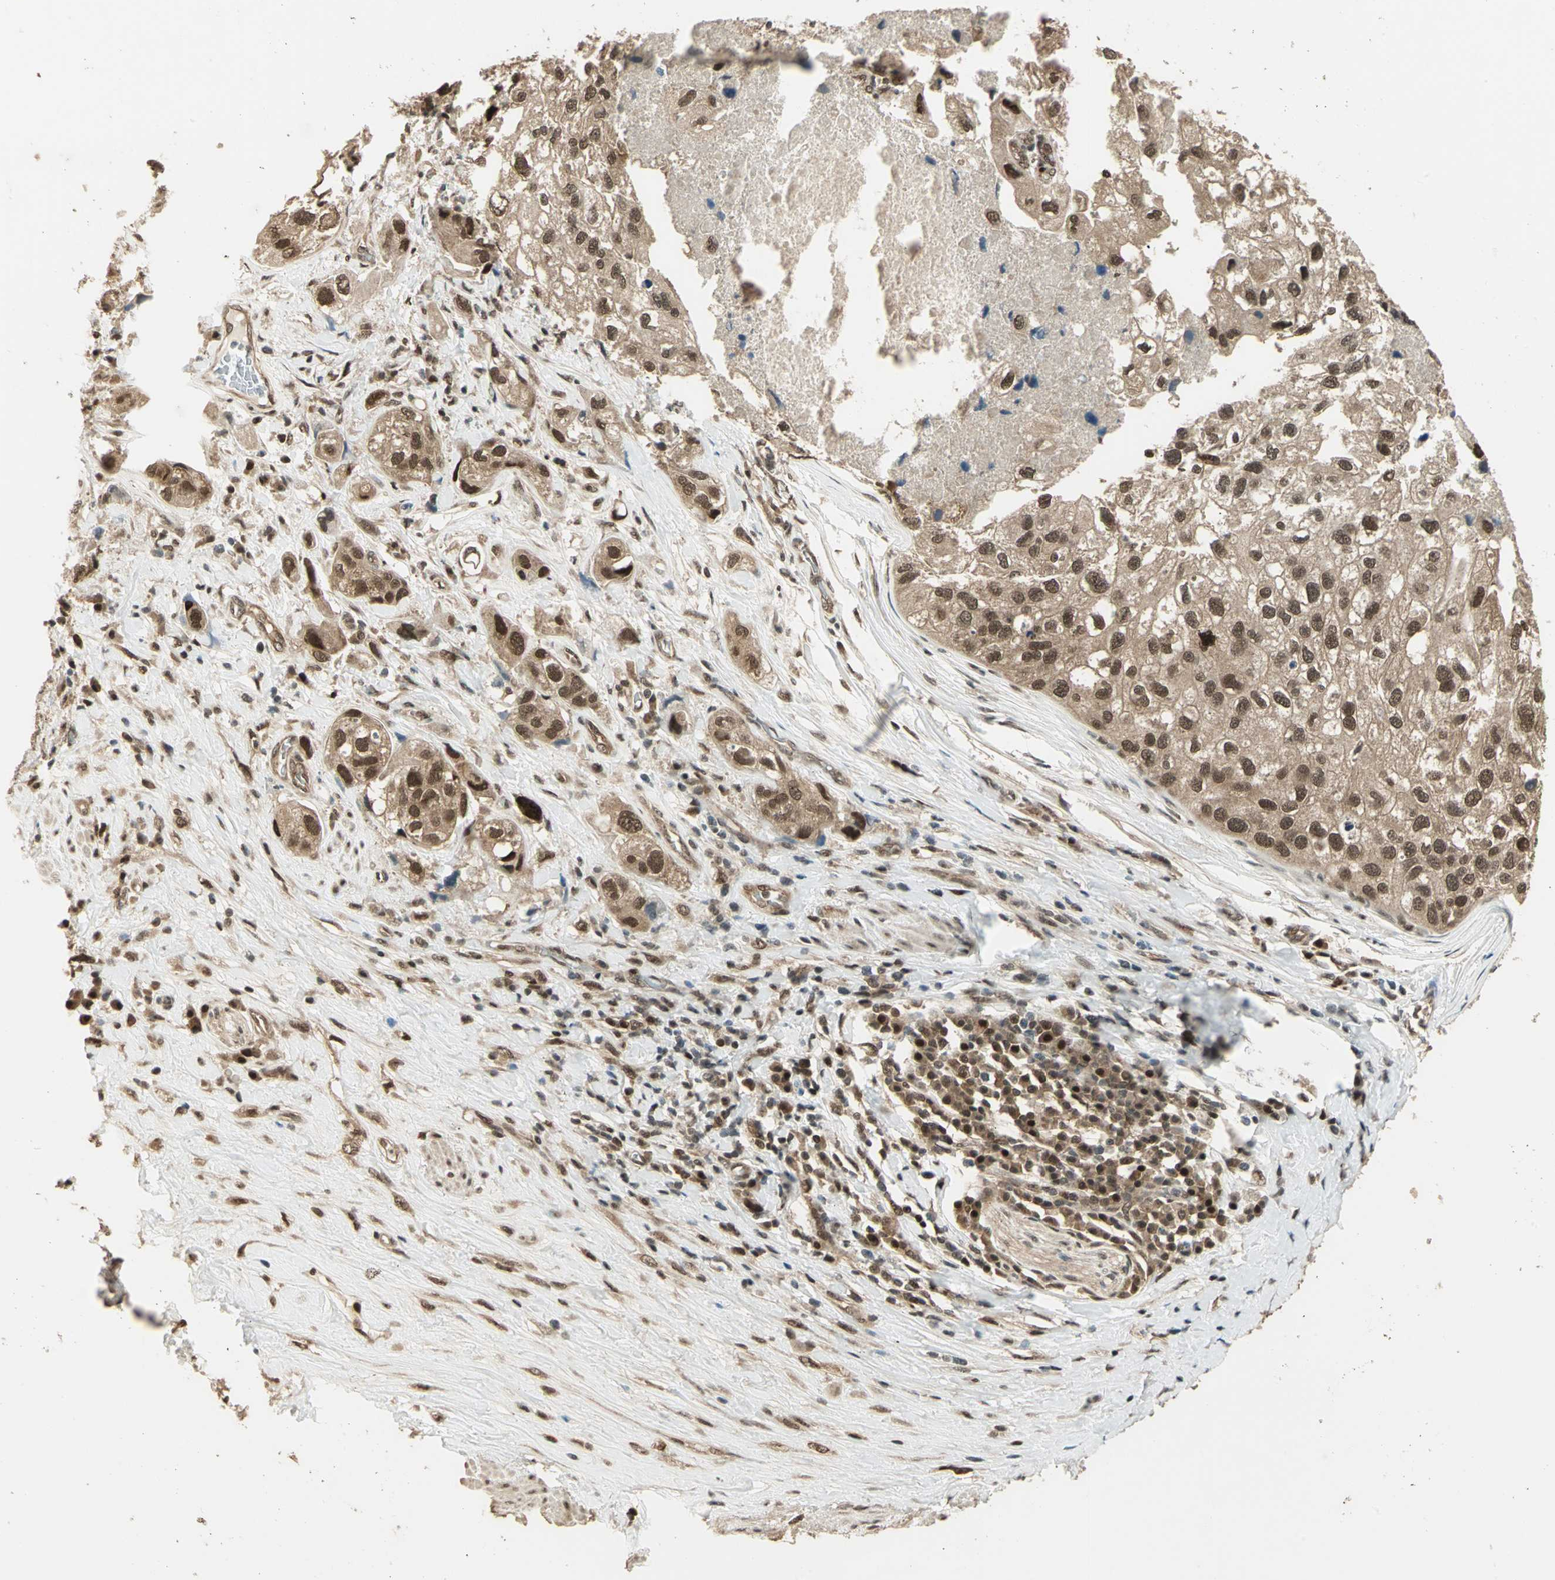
{"staining": {"intensity": "moderate", "quantity": ">75%", "location": "cytoplasmic/membranous,nuclear"}, "tissue": "urothelial cancer", "cell_type": "Tumor cells", "image_type": "cancer", "snomed": [{"axis": "morphology", "description": "Urothelial carcinoma, High grade"}, {"axis": "topography", "description": "Urinary bladder"}], "caption": "High-grade urothelial carcinoma tissue exhibits moderate cytoplasmic/membranous and nuclear staining in about >75% of tumor cells, visualized by immunohistochemistry. (DAB (3,3'-diaminobenzidine) IHC, brown staining for protein, blue staining for nuclei).", "gene": "PSMC3", "patient": {"sex": "female", "age": 64}}